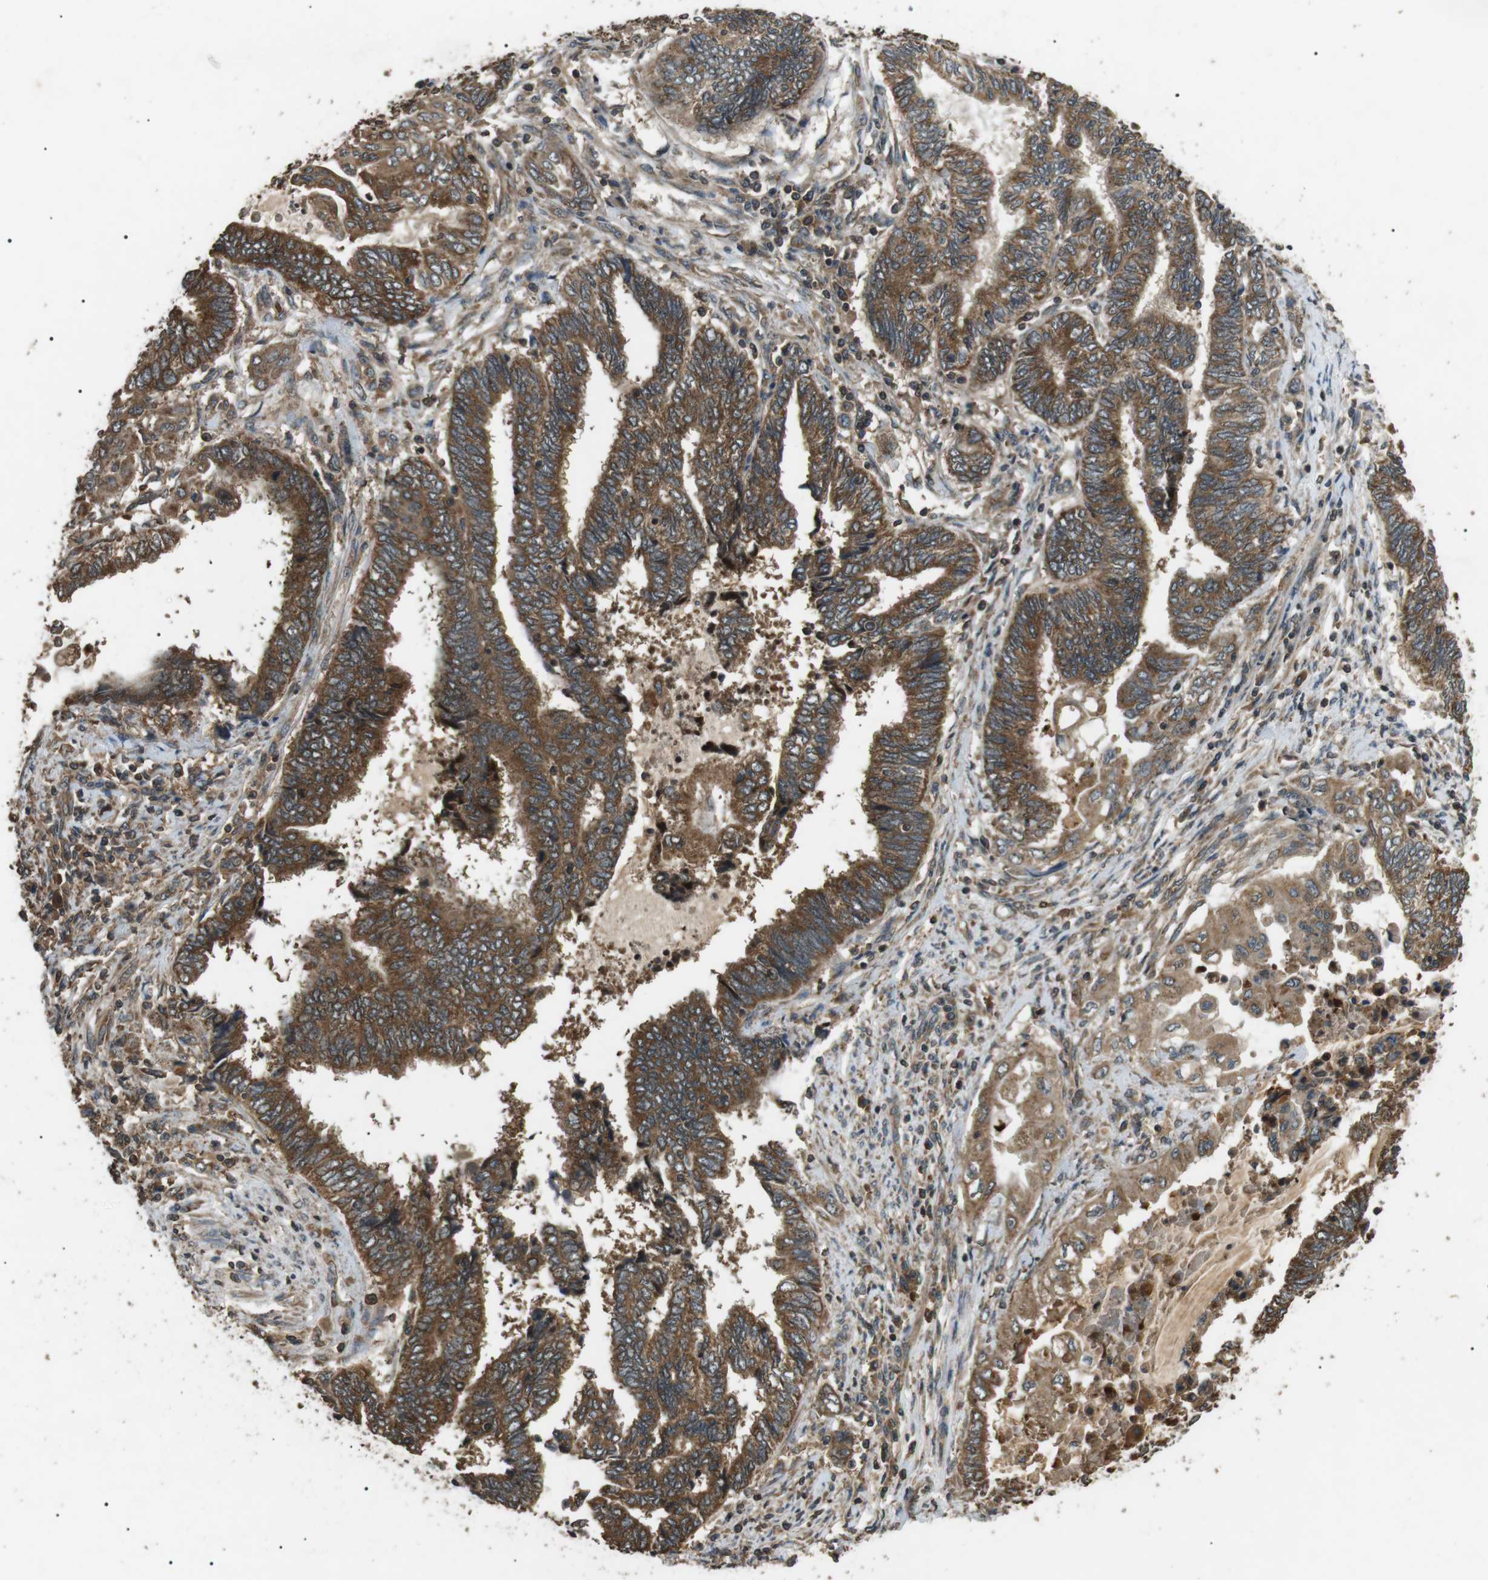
{"staining": {"intensity": "strong", "quantity": ">75%", "location": "cytoplasmic/membranous"}, "tissue": "endometrial cancer", "cell_type": "Tumor cells", "image_type": "cancer", "snomed": [{"axis": "morphology", "description": "Adenocarcinoma, NOS"}, {"axis": "topography", "description": "Uterus"}, {"axis": "topography", "description": "Endometrium"}], "caption": "DAB (3,3'-diaminobenzidine) immunohistochemical staining of endometrial cancer shows strong cytoplasmic/membranous protein staining in about >75% of tumor cells.", "gene": "TBC1D15", "patient": {"sex": "female", "age": 70}}